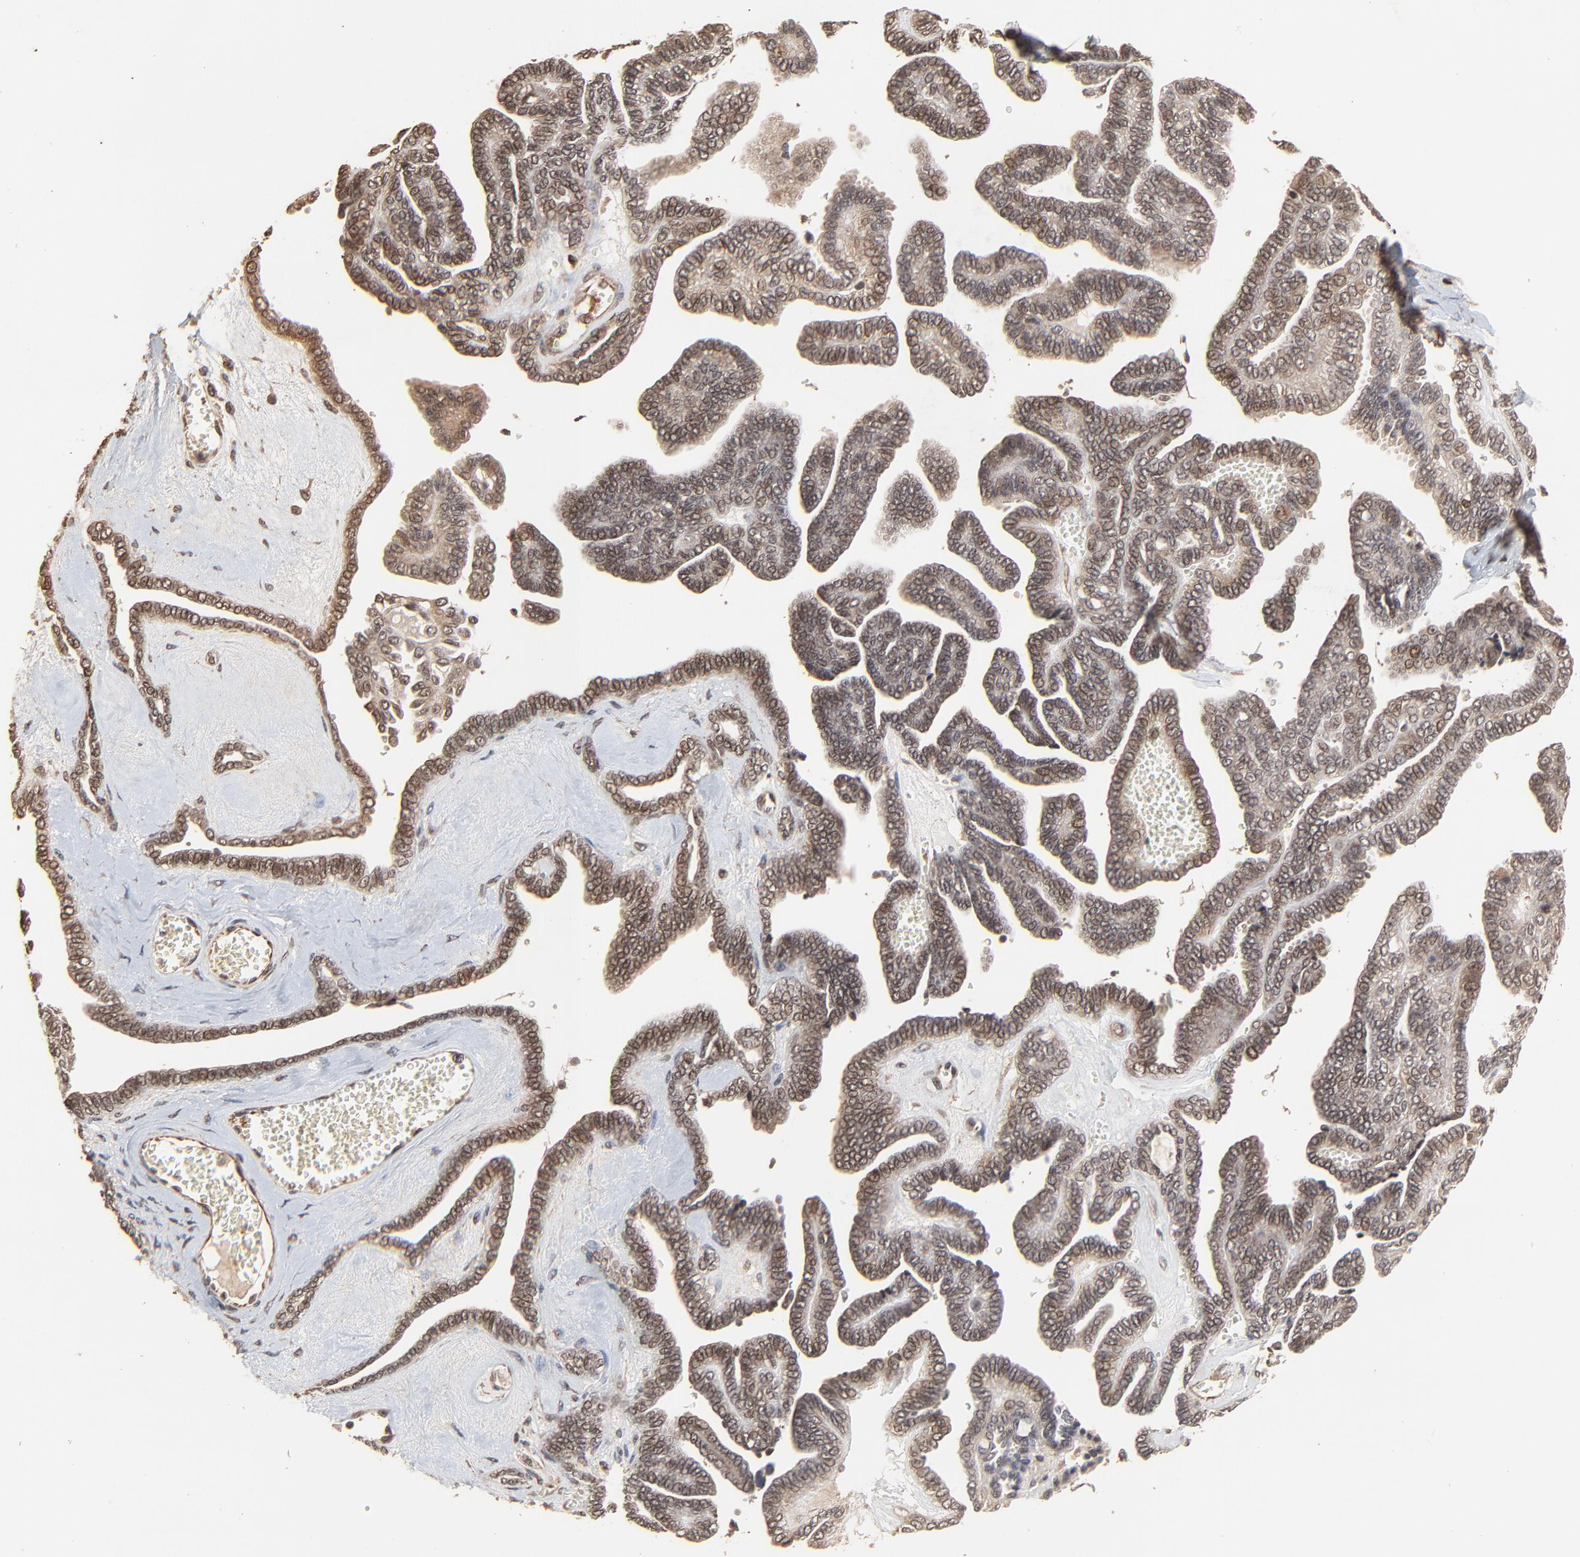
{"staining": {"intensity": "moderate", "quantity": ">75%", "location": "cytoplasmic/membranous,nuclear"}, "tissue": "ovarian cancer", "cell_type": "Tumor cells", "image_type": "cancer", "snomed": [{"axis": "morphology", "description": "Cystadenocarcinoma, serous, NOS"}, {"axis": "topography", "description": "Ovary"}], "caption": "IHC of serous cystadenocarcinoma (ovarian) demonstrates medium levels of moderate cytoplasmic/membranous and nuclear positivity in about >75% of tumor cells. Immunohistochemistry stains the protein of interest in brown and the nuclei are stained blue.", "gene": "FAM227A", "patient": {"sex": "female", "age": 71}}